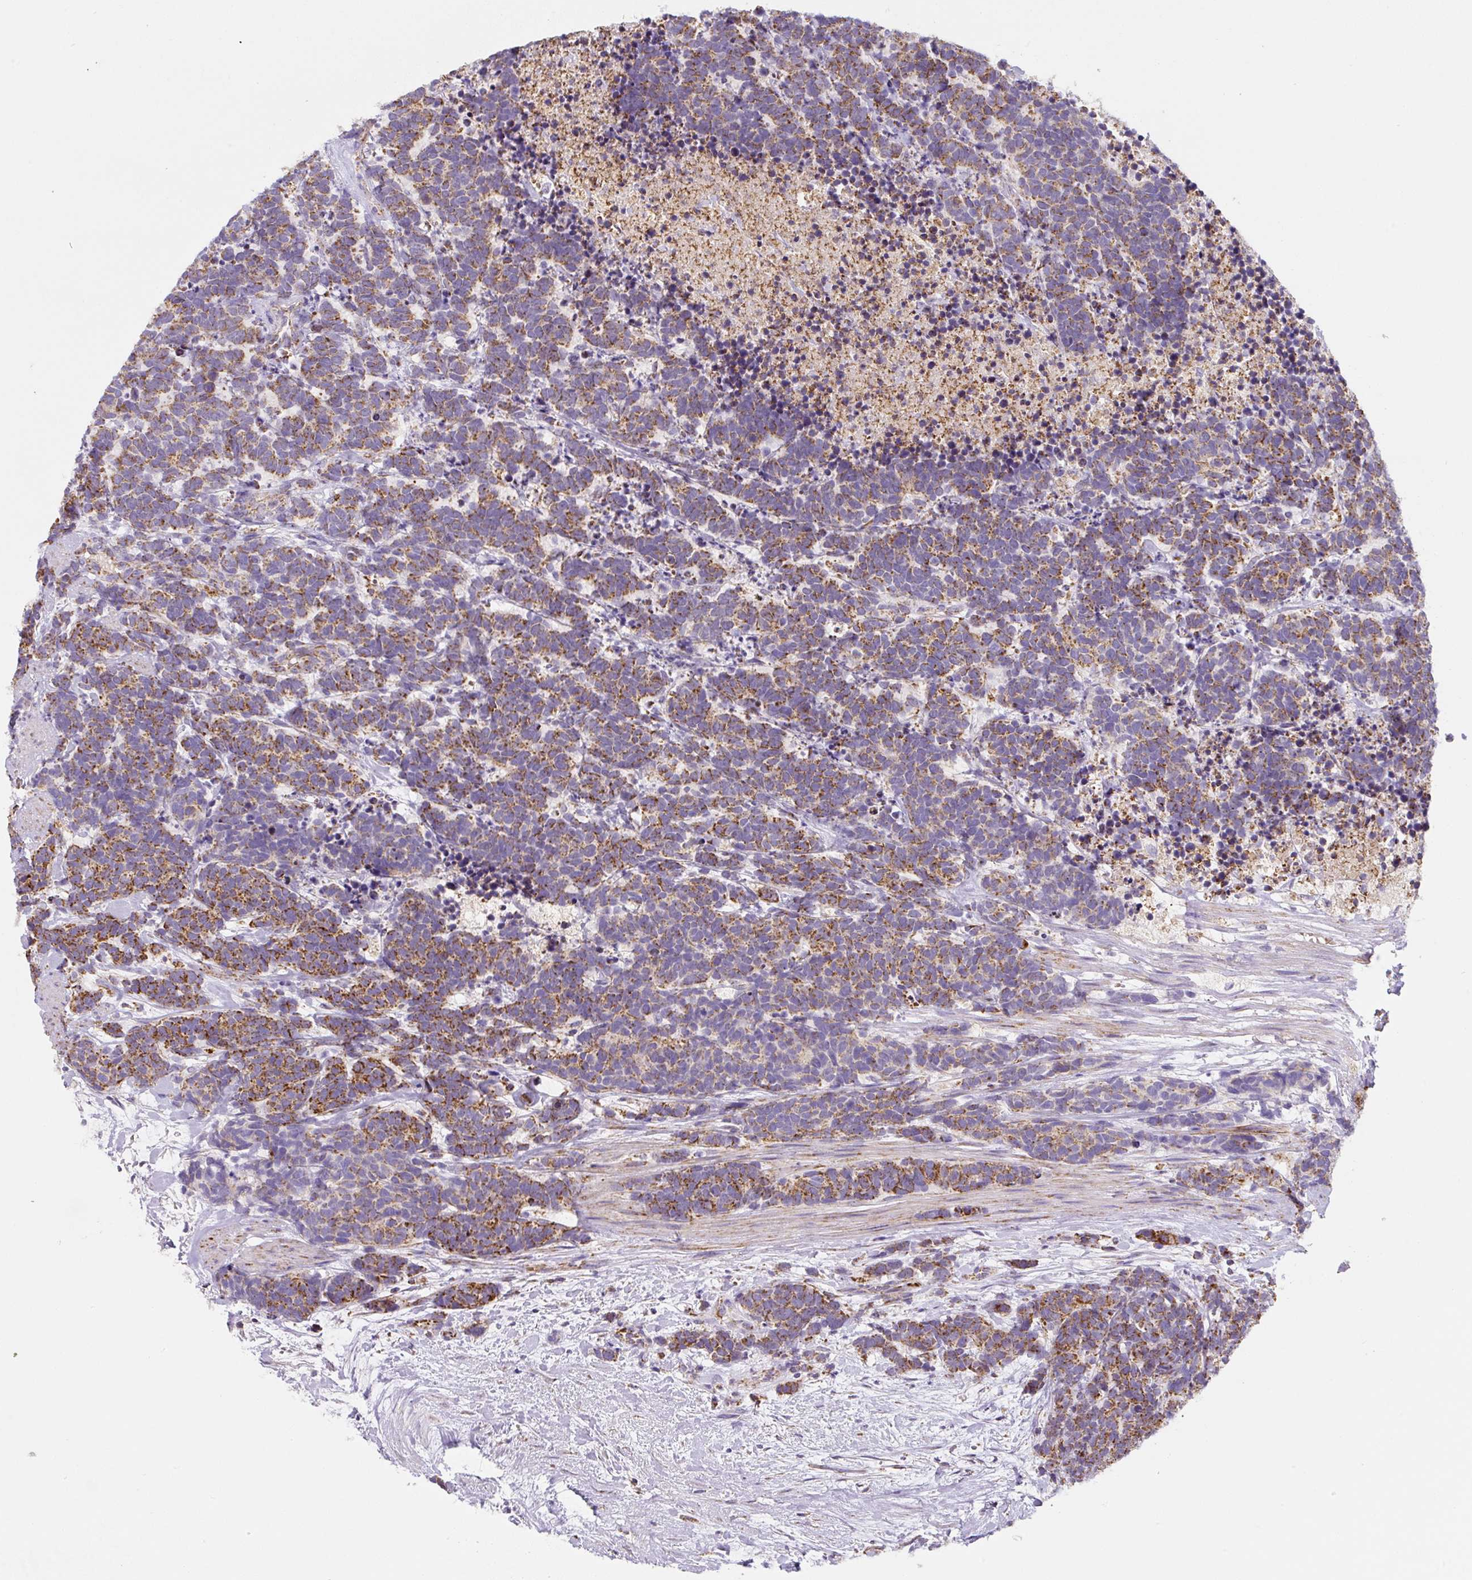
{"staining": {"intensity": "strong", "quantity": ">75%", "location": "cytoplasmic/membranous"}, "tissue": "carcinoid", "cell_type": "Tumor cells", "image_type": "cancer", "snomed": [{"axis": "morphology", "description": "Carcinoma, NOS"}, {"axis": "morphology", "description": "Carcinoid, malignant, NOS"}, {"axis": "topography", "description": "Prostate"}], "caption": "Carcinoid (malignant) was stained to show a protein in brown. There is high levels of strong cytoplasmic/membranous expression in approximately >75% of tumor cells.", "gene": "MT-CO2", "patient": {"sex": "male", "age": 57}}